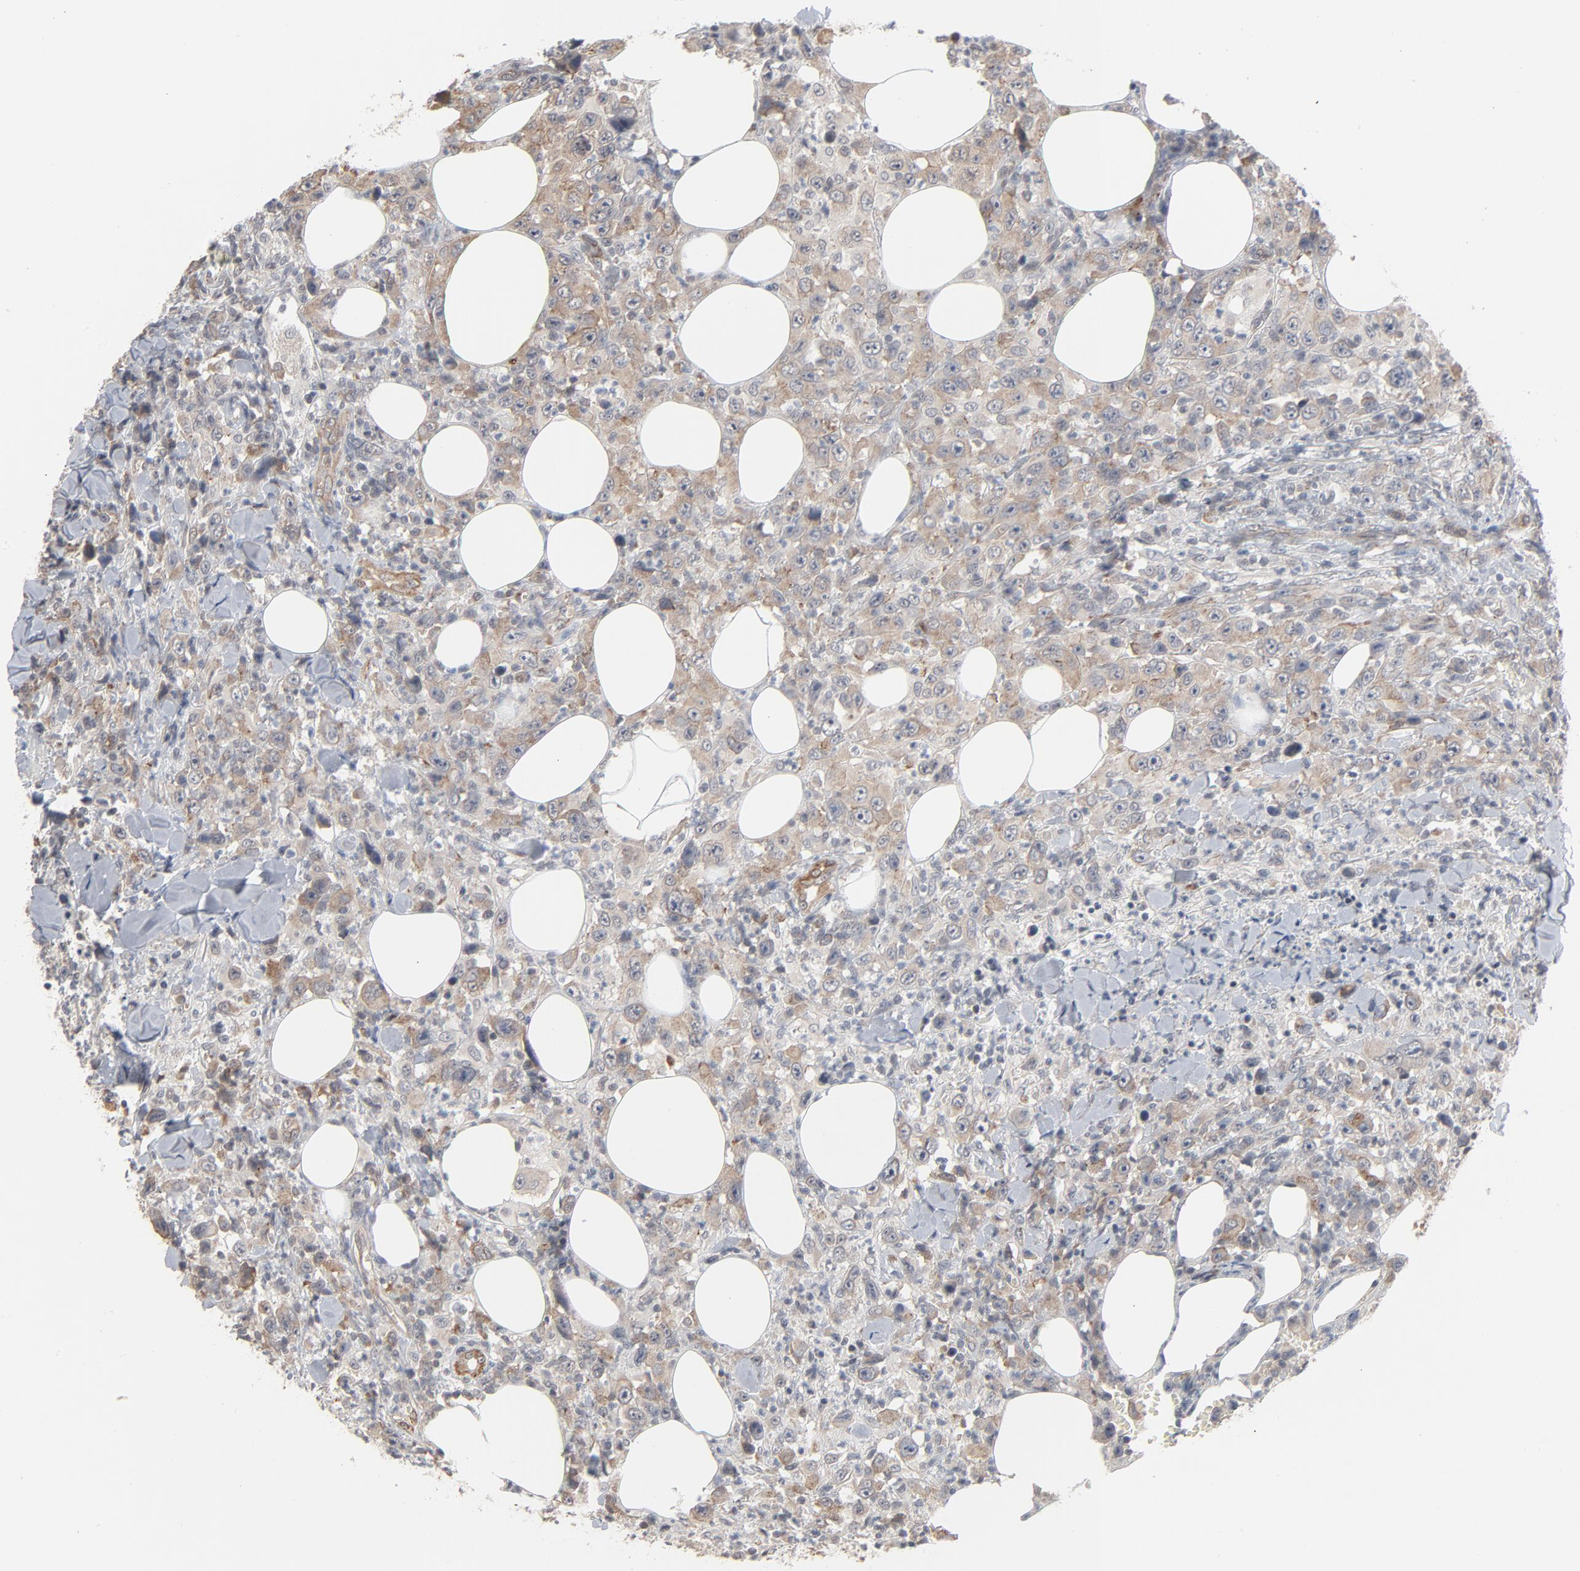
{"staining": {"intensity": "weak", "quantity": "25%-75%", "location": "cytoplasmic/membranous"}, "tissue": "thyroid cancer", "cell_type": "Tumor cells", "image_type": "cancer", "snomed": [{"axis": "morphology", "description": "Carcinoma, NOS"}, {"axis": "topography", "description": "Thyroid gland"}], "caption": "Carcinoma (thyroid) stained with immunohistochemistry displays weak cytoplasmic/membranous staining in about 25%-75% of tumor cells.", "gene": "ITPR3", "patient": {"sex": "female", "age": 77}}